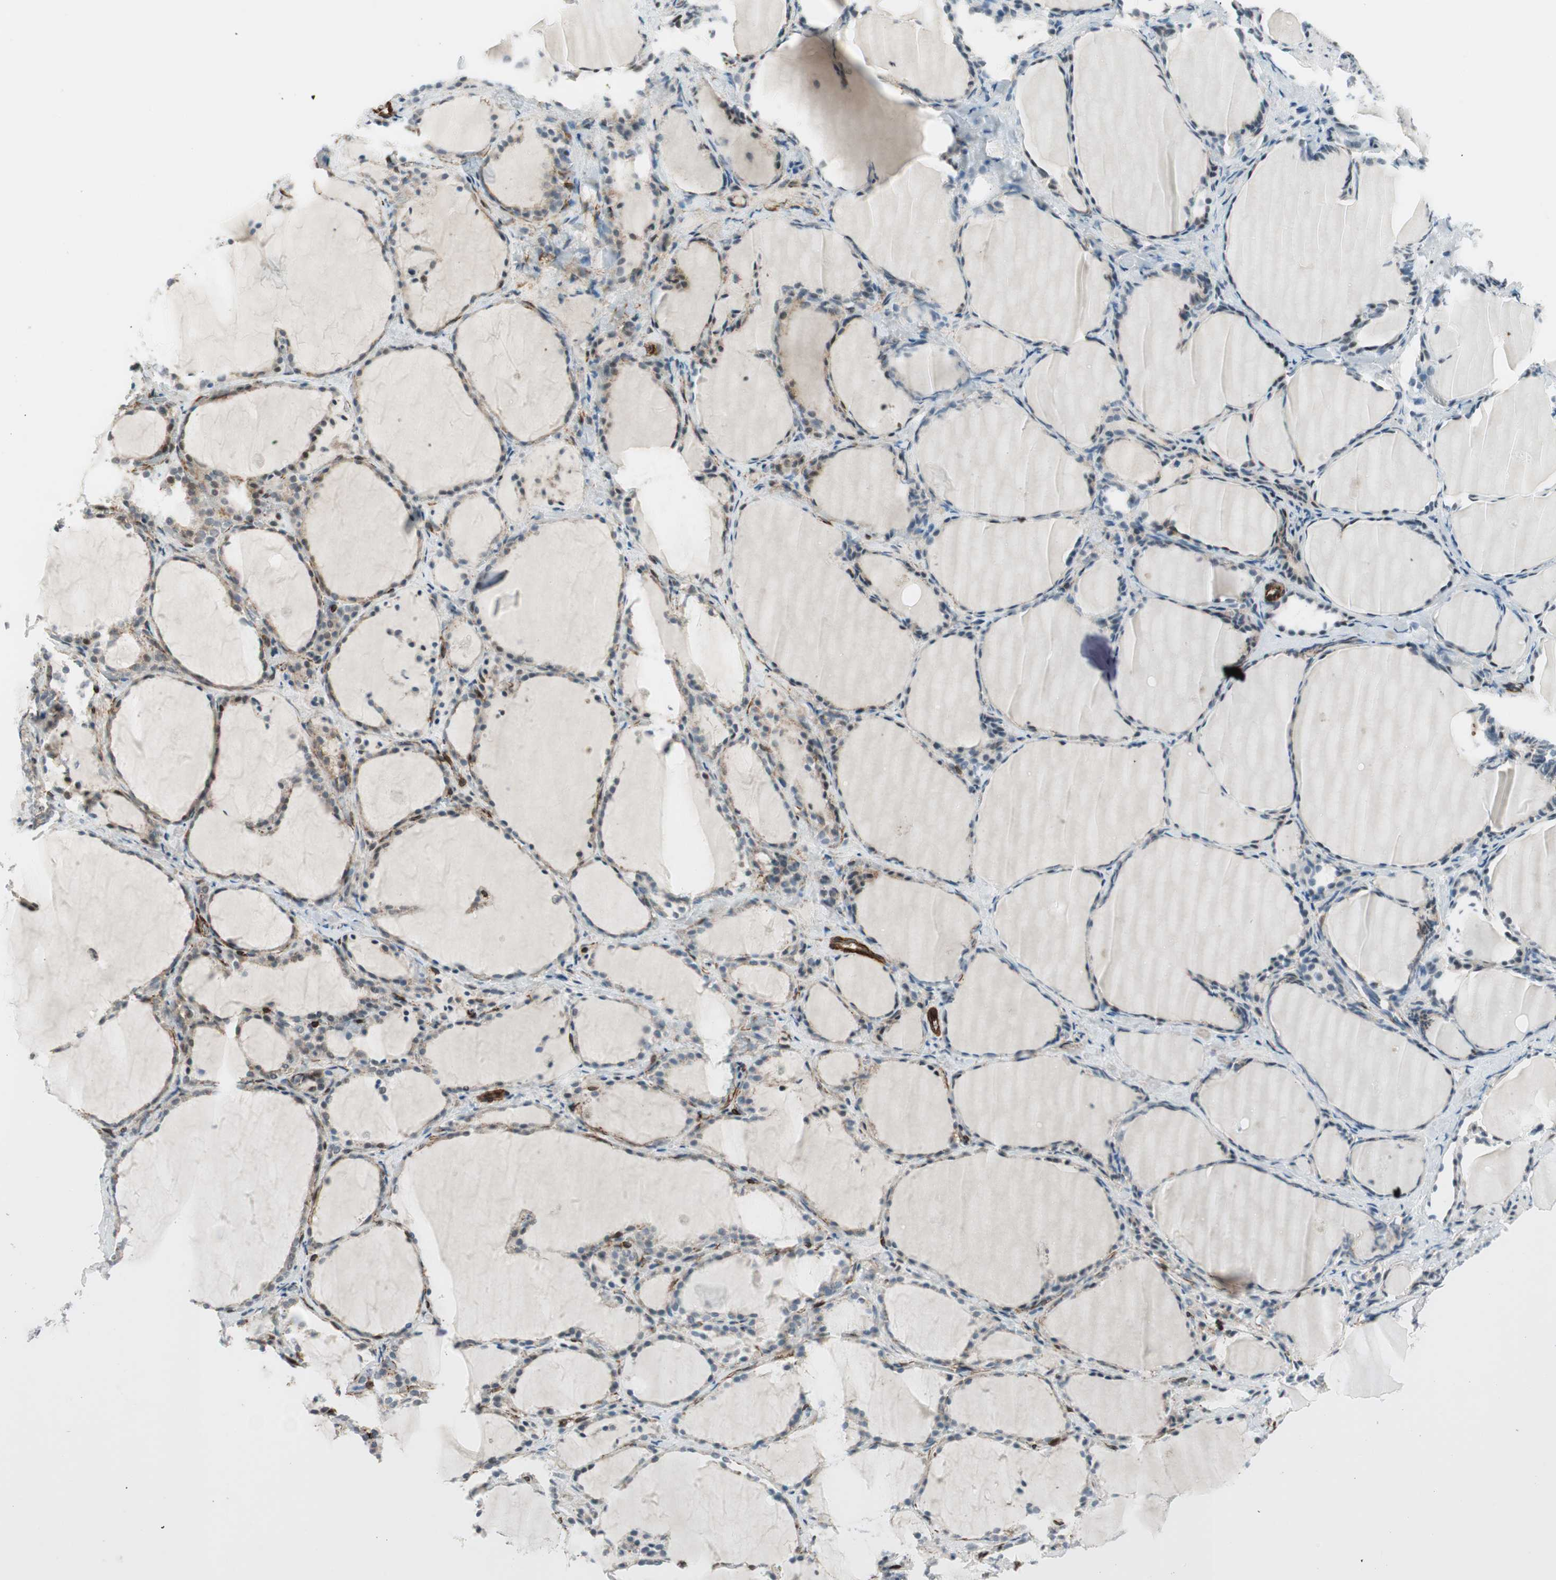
{"staining": {"intensity": "strong", "quantity": "<25%", "location": "nuclear"}, "tissue": "thyroid gland", "cell_type": "Glandular cells", "image_type": "normal", "snomed": [{"axis": "morphology", "description": "Normal tissue, NOS"}, {"axis": "morphology", "description": "Papillary adenocarcinoma, NOS"}, {"axis": "topography", "description": "Thyroid gland"}], "caption": "A brown stain shows strong nuclear expression of a protein in glandular cells of benign human thyroid gland.", "gene": "CDK19", "patient": {"sex": "female", "age": 30}}